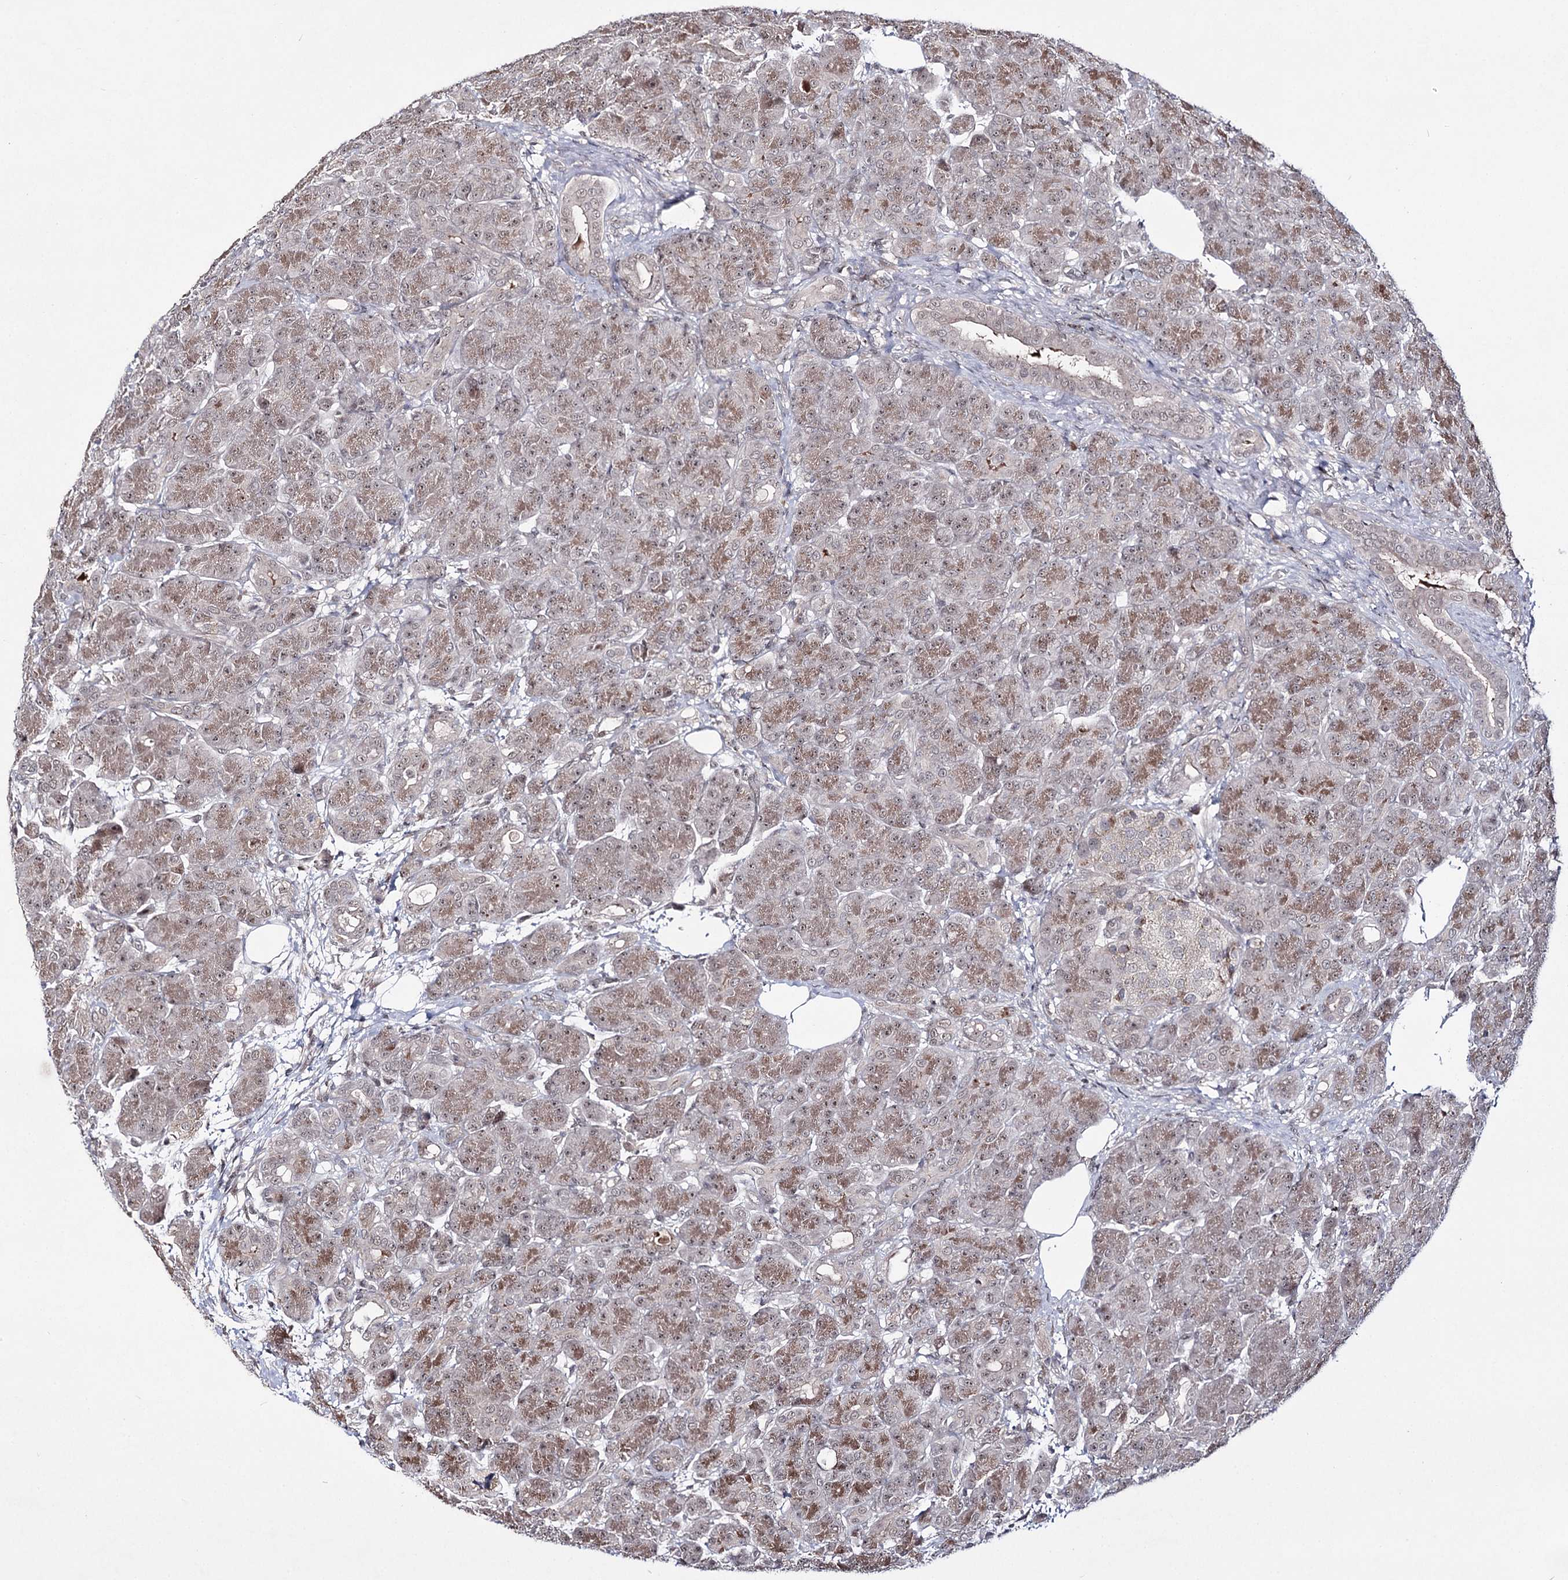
{"staining": {"intensity": "moderate", "quantity": ">75%", "location": "cytoplasmic/membranous,nuclear"}, "tissue": "pancreas", "cell_type": "Exocrine glandular cells", "image_type": "normal", "snomed": [{"axis": "morphology", "description": "Normal tissue, NOS"}, {"axis": "topography", "description": "Pancreas"}], "caption": "IHC histopathology image of normal pancreas: human pancreas stained using IHC shows medium levels of moderate protein expression localized specifically in the cytoplasmic/membranous,nuclear of exocrine glandular cells, appearing as a cytoplasmic/membranous,nuclear brown color.", "gene": "HOXC11", "patient": {"sex": "male", "age": 63}}